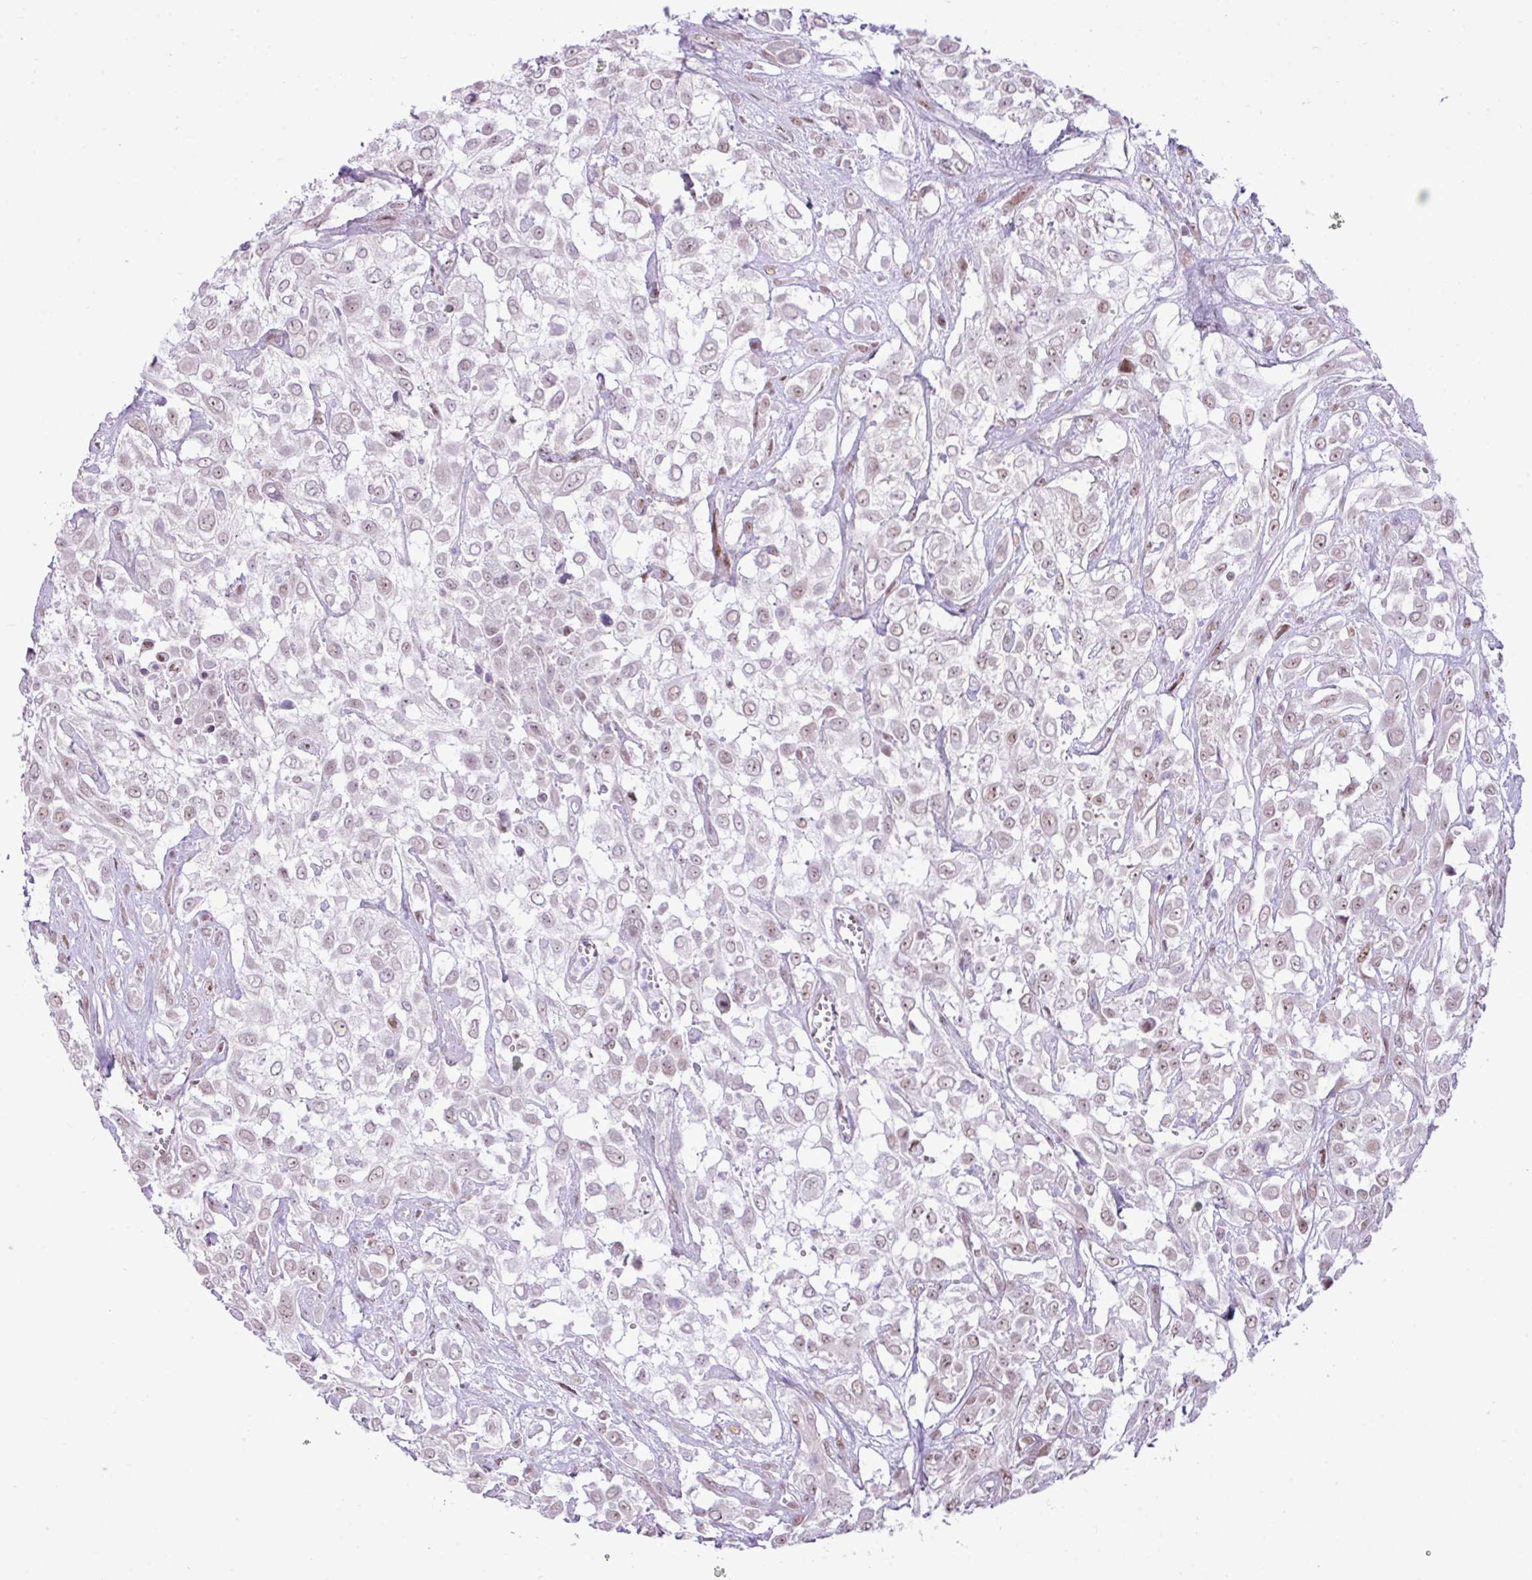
{"staining": {"intensity": "weak", "quantity": "25%-75%", "location": "nuclear"}, "tissue": "urothelial cancer", "cell_type": "Tumor cells", "image_type": "cancer", "snomed": [{"axis": "morphology", "description": "Urothelial carcinoma, High grade"}, {"axis": "topography", "description": "Urinary bladder"}], "caption": "High-power microscopy captured an immunohistochemistry (IHC) micrograph of high-grade urothelial carcinoma, revealing weak nuclear positivity in about 25%-75% of tumor cells.", "gene": "ELOA2", "patient": {"sex": "male", "age": 57}}